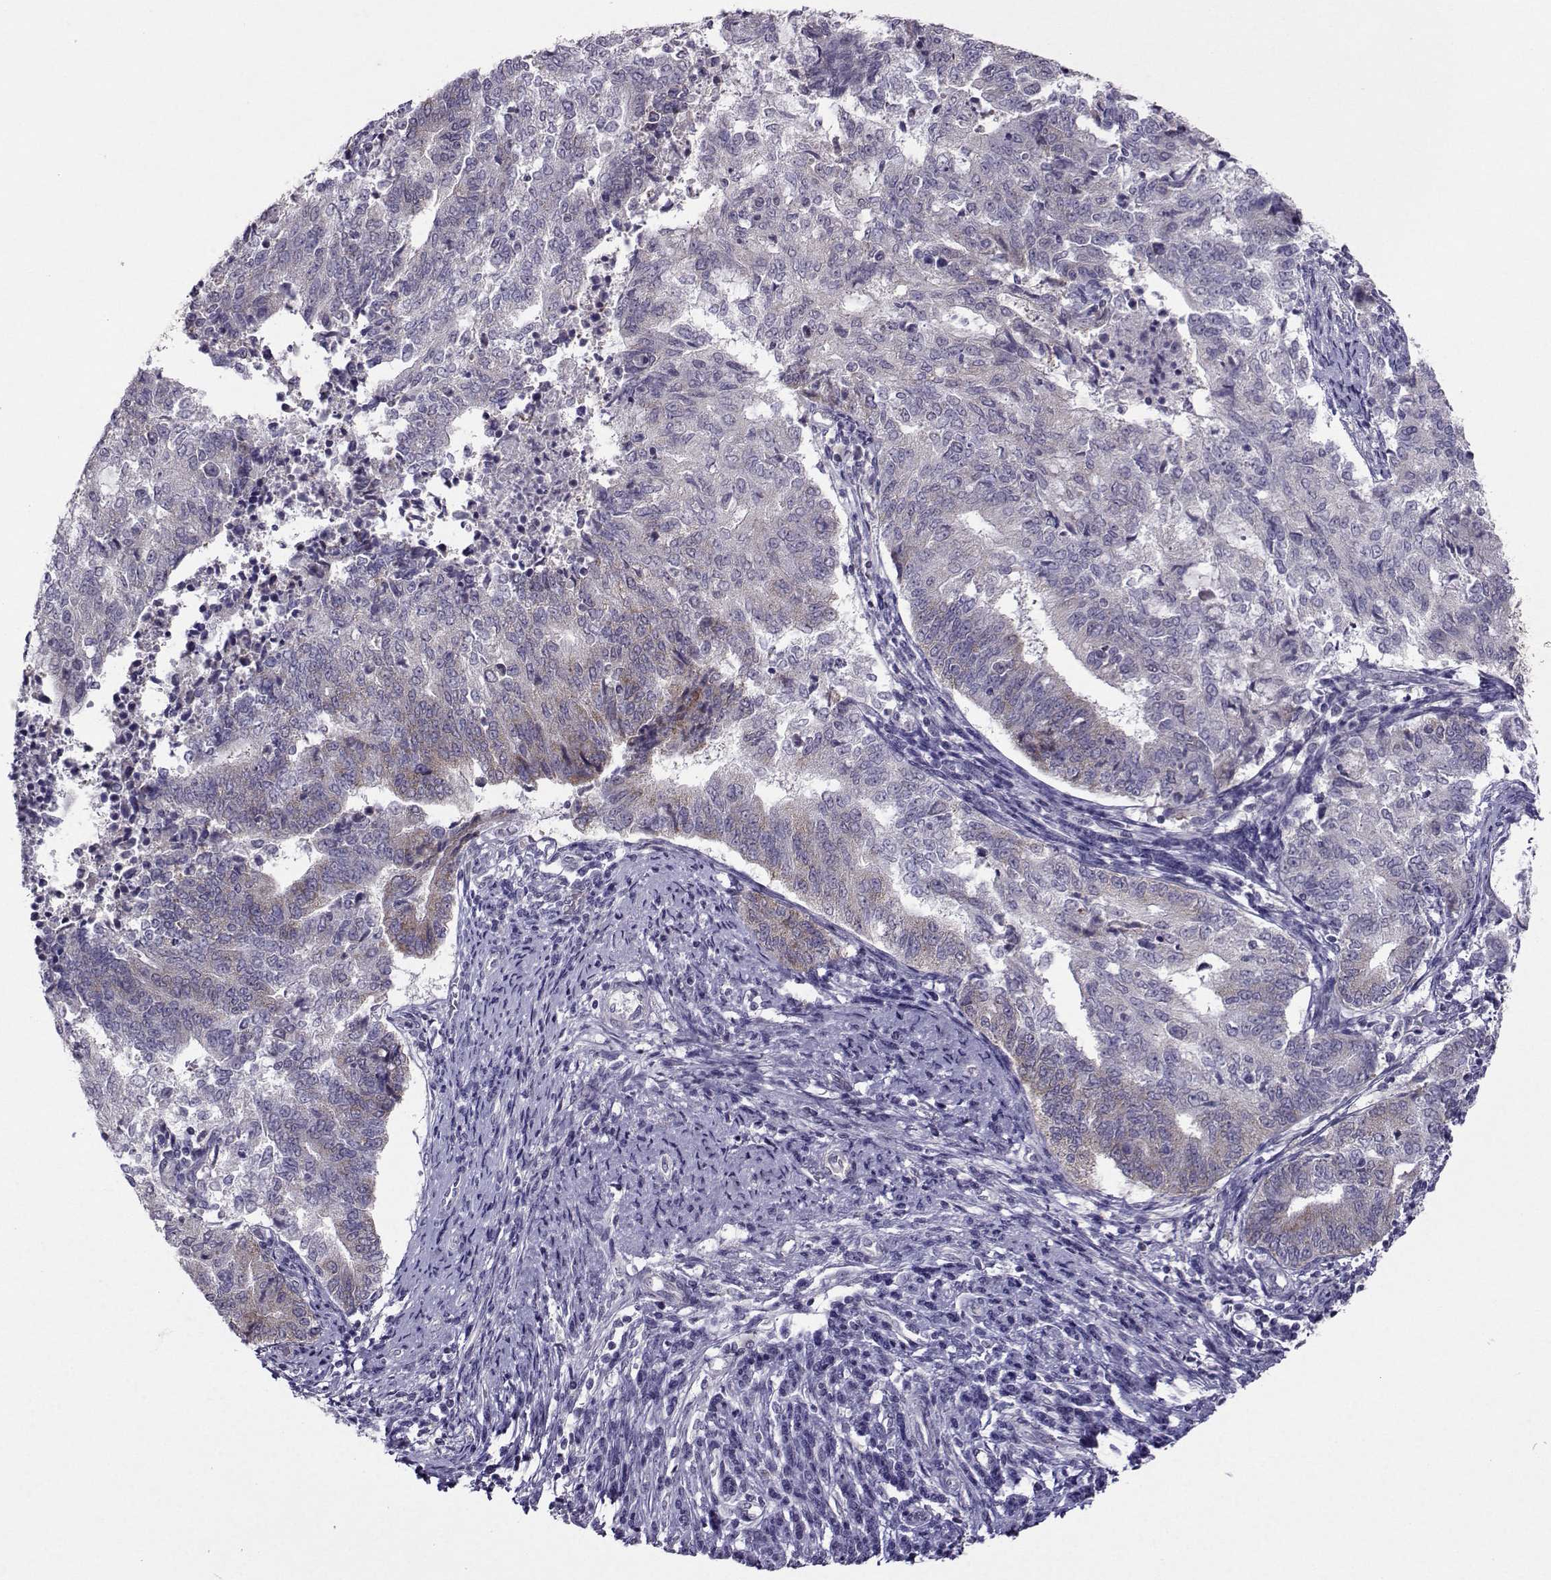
{"staining": {"intensity": "weak", "quantity": "<25%", "location": "cytoplasmic/membranous"}, "tissue": "endometrial cancer", "cell_type": "Tumor cells", "image_type": "cancer", "snomed": [{"axis": "morphology", "description": "Adenocarcinoma, NOS"}, {"axis": "topography", "description": "Endometrium"}], "caption": "Image shows no protein positivity in tumor cells of adenocarcinoma (endometrial) tissue.", "gene": "DDX20", "patient": {"sex": "female", "age": 65}}